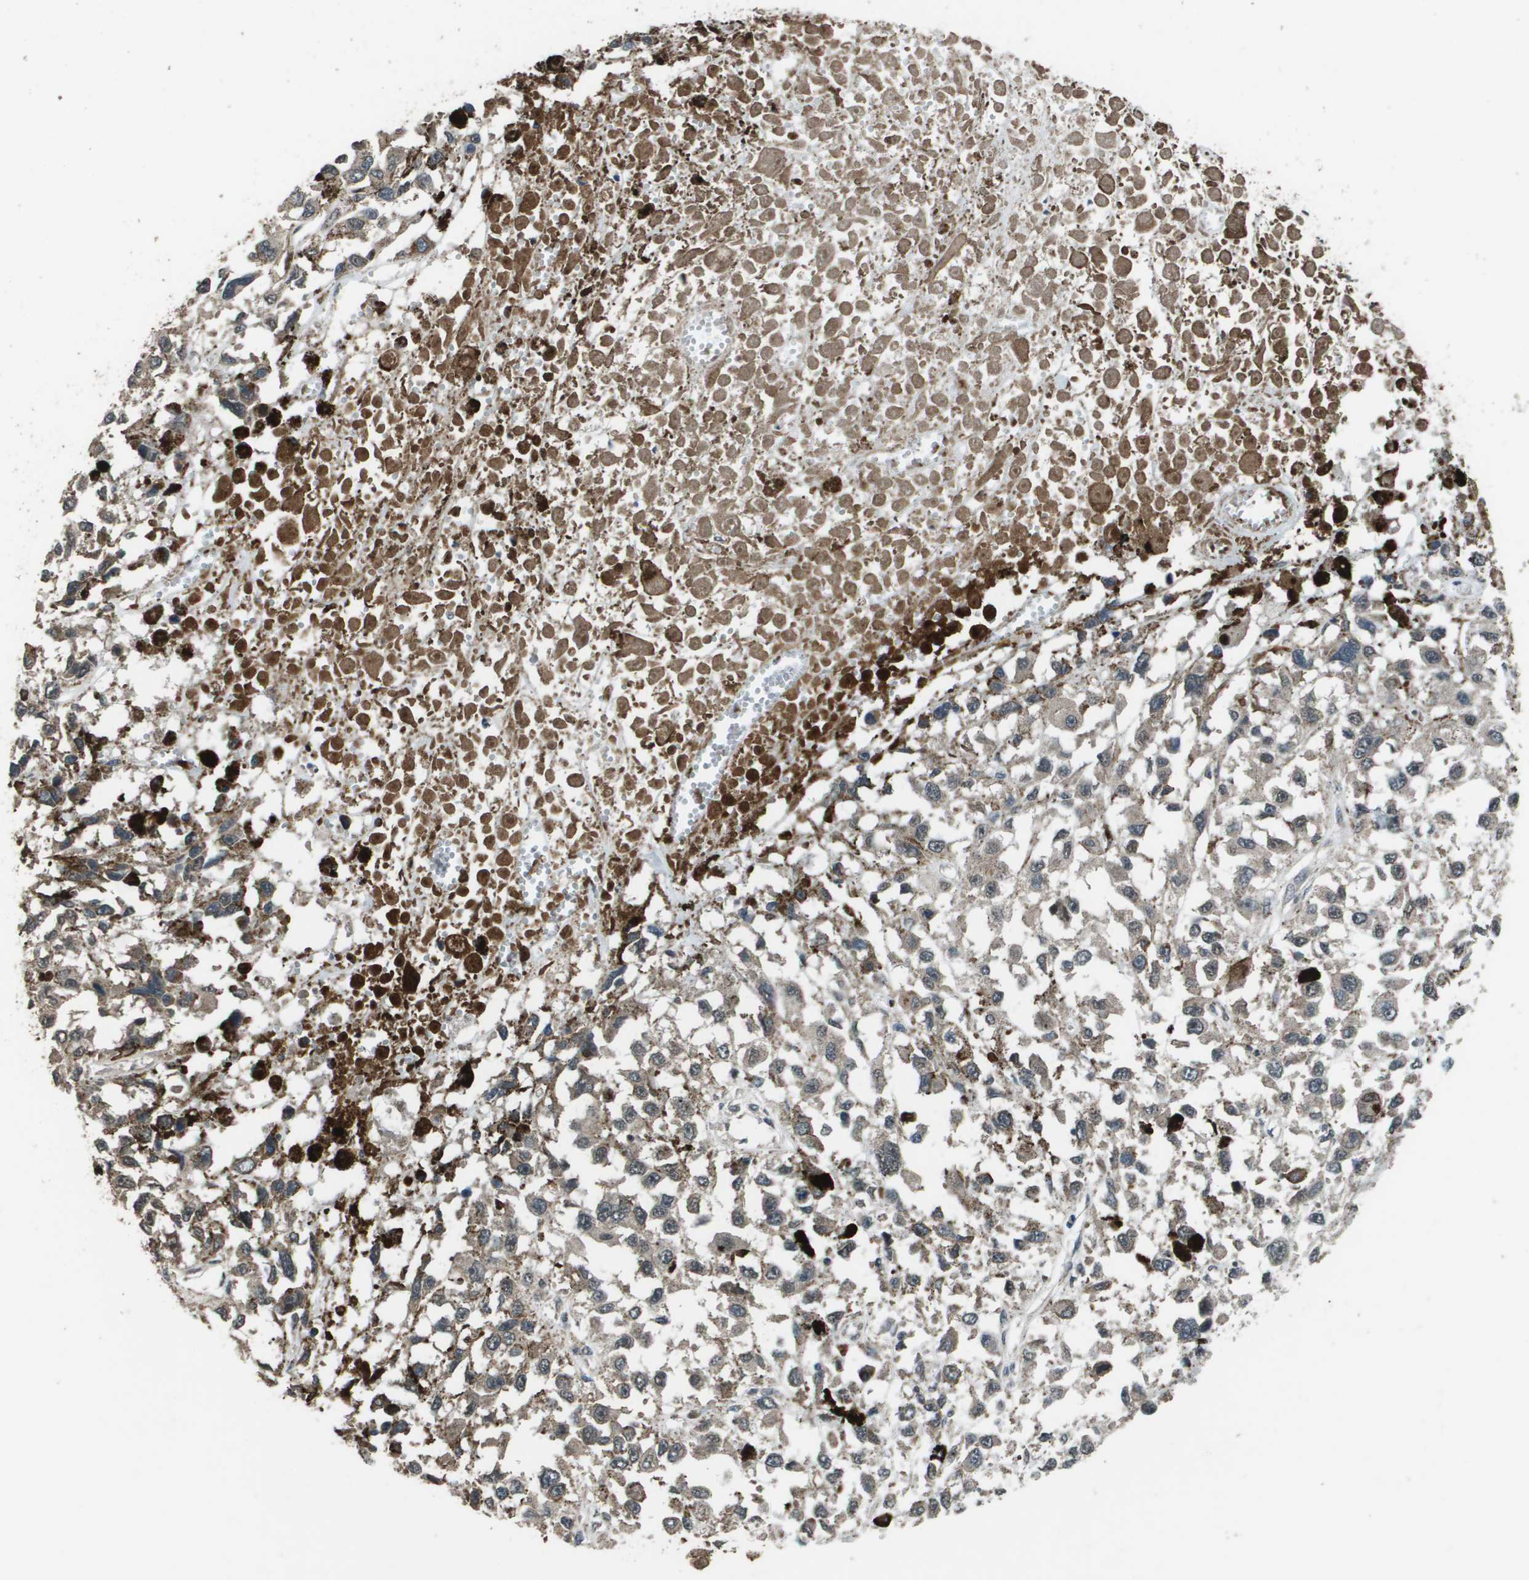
{"staining": {"intensity": "weak", "quantity": "<25%", "location": "cytoplasmic/membranous"}, "tissue": "melanoma", "cell_type": "Tumor cells", "image_type": "cancer", "snomed": [{"axis": "morphology", "description": "Malignant melanoma, Metastatic site"}, {"axis": "topography", "description": "Lymph node"}], "caption": "High power microscopy photomicrograph of an IHC histopathology image of melanoma, revealing no significant expression in tumor cells. (Immunohistochemistry (ihc), brightfield microscopy, high magnification).", "gene": "GOSR2", "patient": {"sex": "male", "age": 59}}